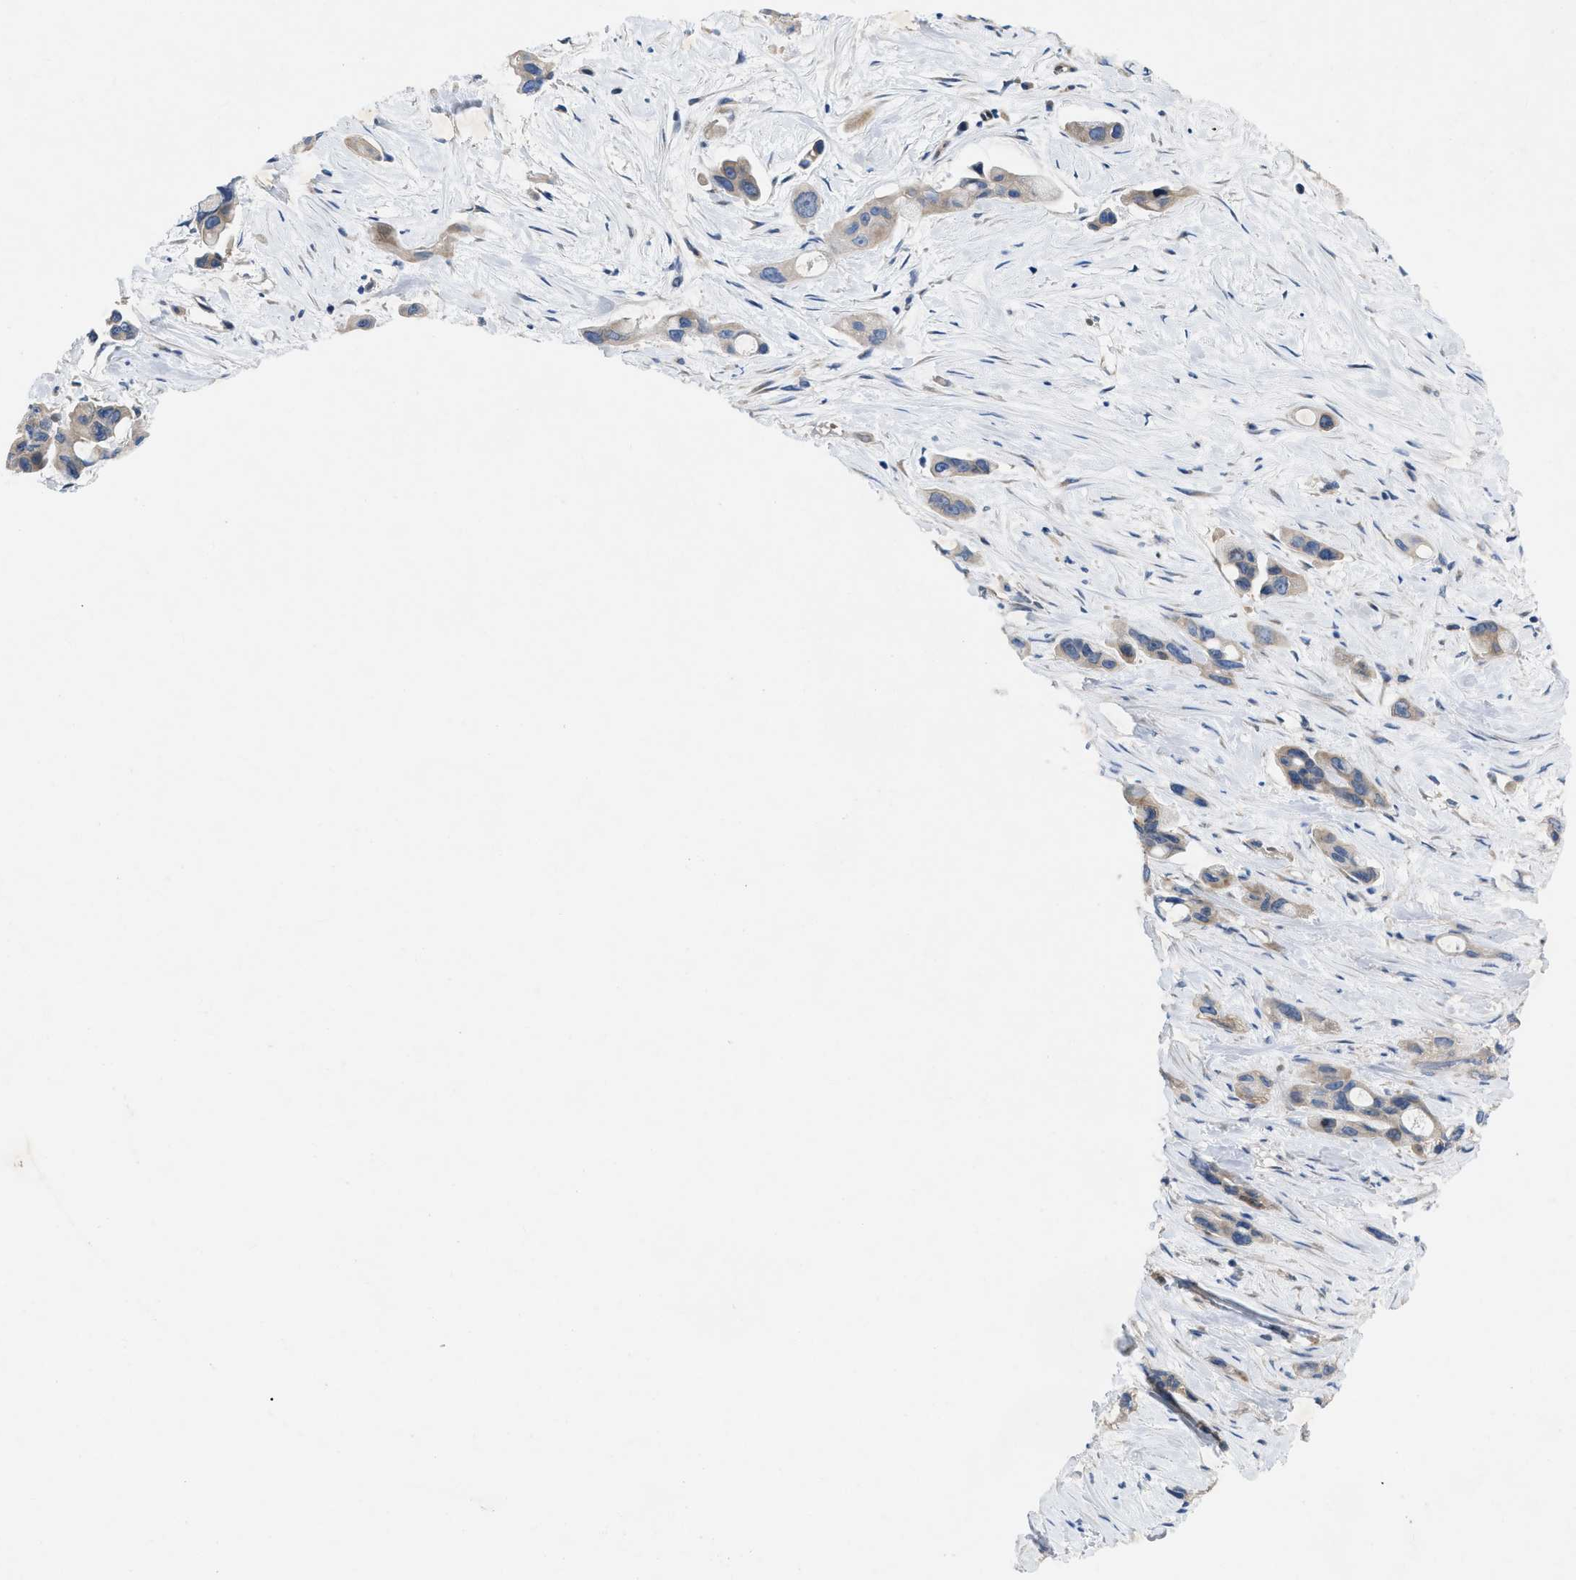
{"staining": {"intensity": "weak", "quantity": ">75%", "location": "cytoplasmic/membranous"}, "tissue": "pancreatic cancer", "cell_type": "Tumor cells", "image_type": "cancer", "snomed": [{"axis": "morphology", "description": "Adenocarcinoma, NOS"}, {"axis": "topography", "description": "Pancreas"}], "caption": "Protein analysis of pancreatic cancer tissue exhibits weak cytoplasmic/membranous expression in approximately >75% of tumor cells.", "gene": "NDEL1", "patient": {"sex": "male", "age": 53}}